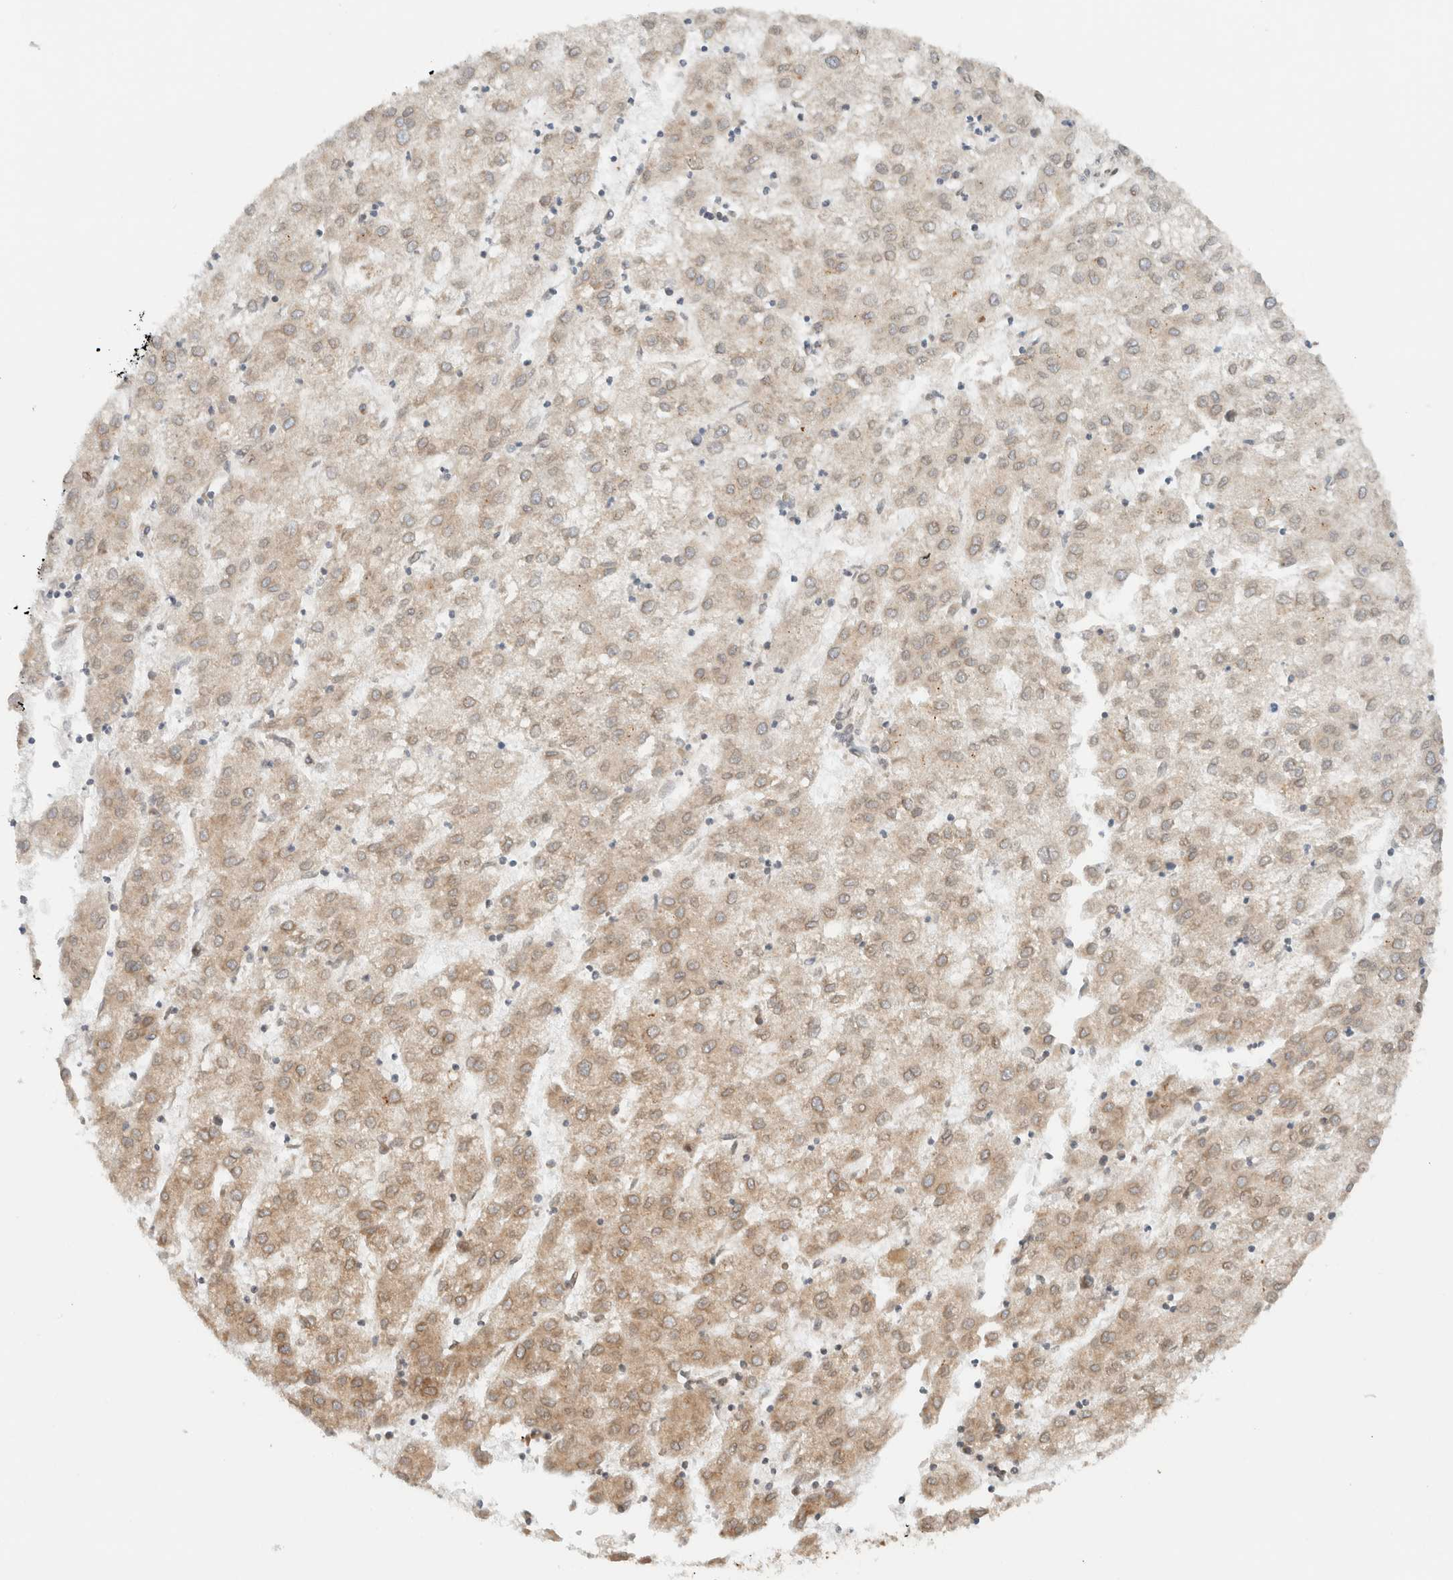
{"staining": {"intensity": "moderate", "quantity": "<25%", "location": "cytoplasmic/membranous"}, "tissue": "liver cancer", "cell_type": "Tumor cells", "image_type": "cancer", "snomed": [{"axis": "morphology", "description": "Carcinoma, Hepatocellular, NOS"}, {"axis": "topography", "description": "Liver"}], "caption": "IHC image of liver hepatocellular carcinoma stained for a protein (brown), which displays low levels of moderate cytoplasmic/membranous expression in about <25% of tumor cells.", "gene": "ARFGEF2", "patient": {"sex": "male", "age": 72}}